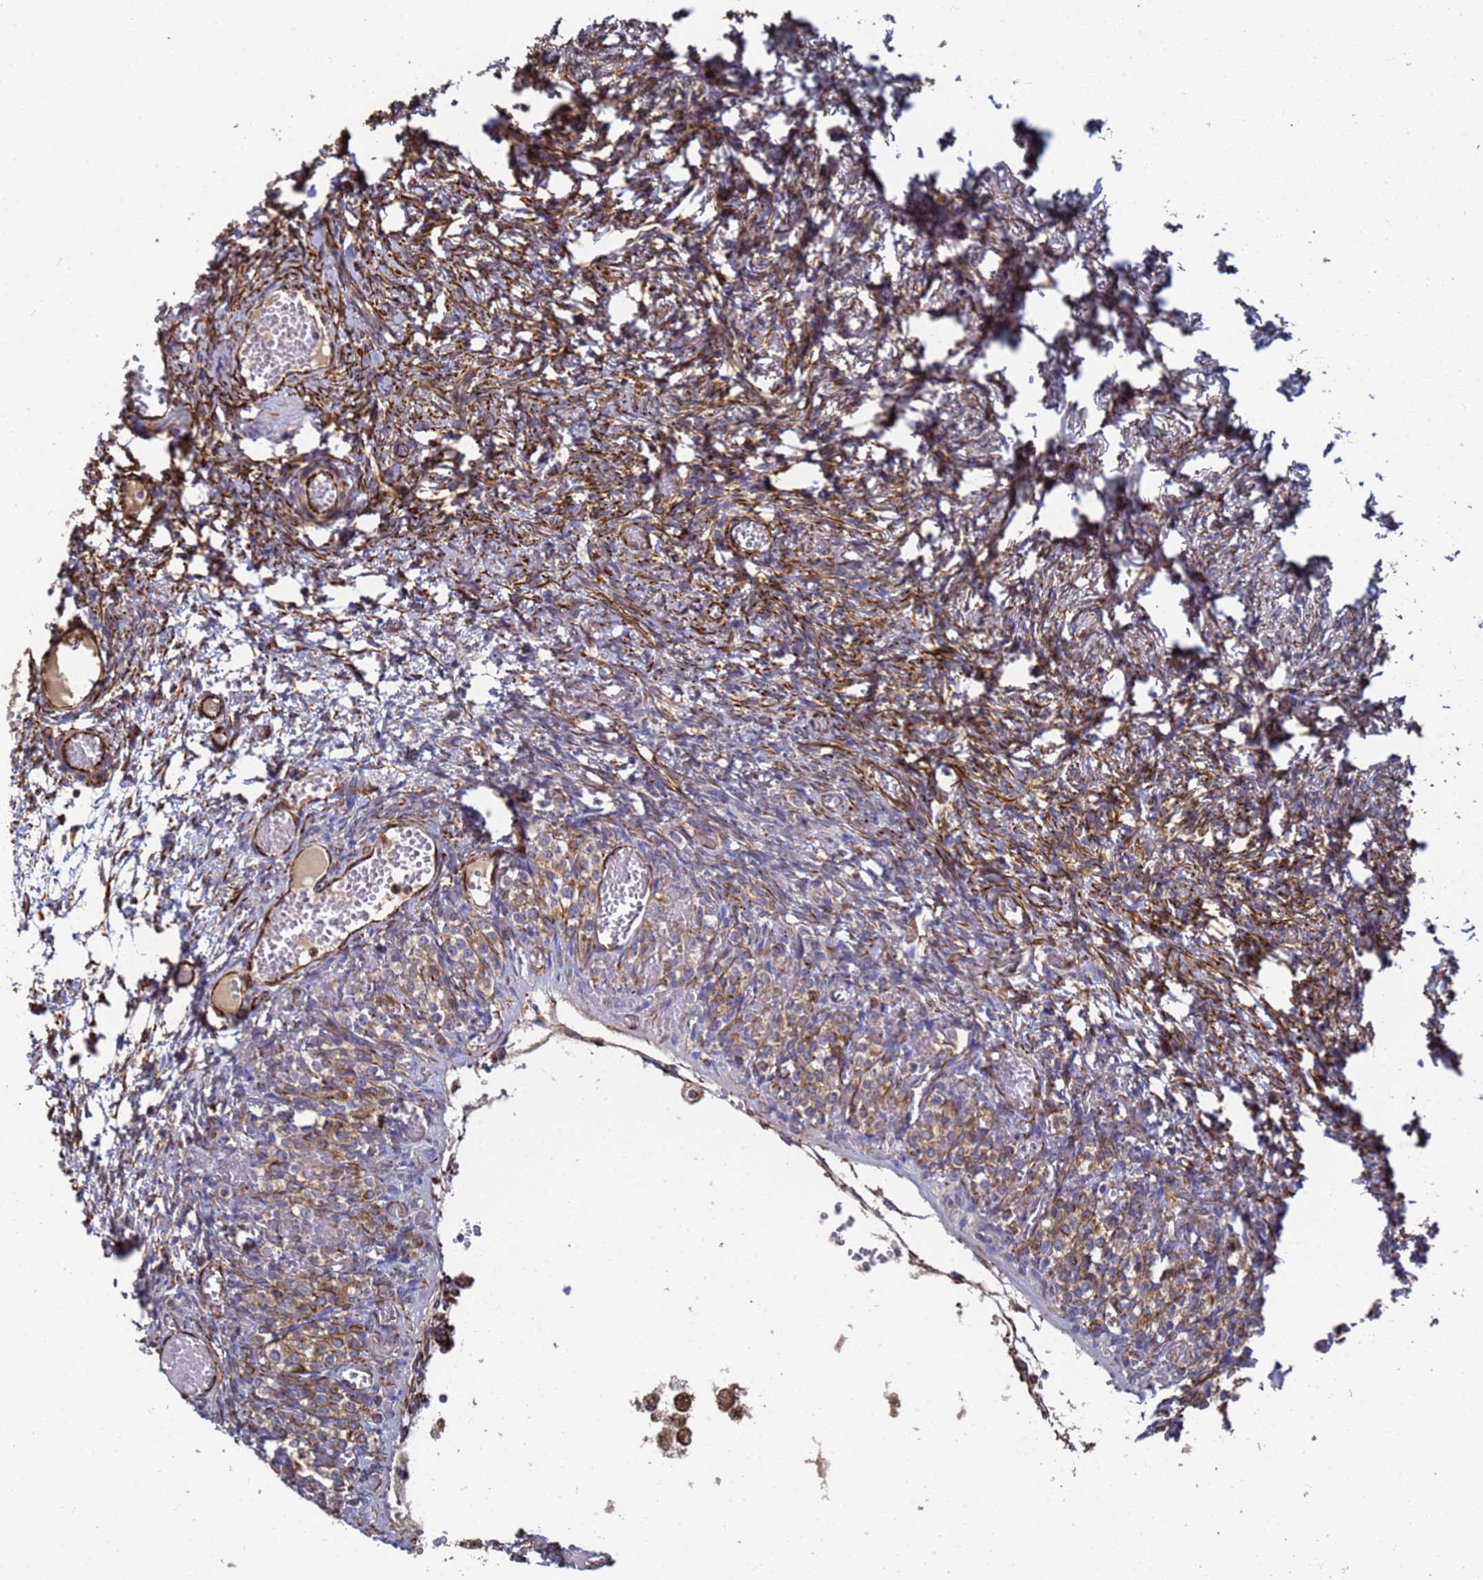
{"staining": {"intensity": "weak", "quantity": "25%-75%", "location": "cytoplasmic/membranous"}, "tissue": "ovary", "cell_type": "Ovarian stroma cells", "image_type": "normal", "snomed": [{"axis": "morphology", "description": "Adenocarcinoma, NOS"}, {"axis": "topography", "description": "Endometrium"}], "caption": "Immunohistochemistry photomicrograph of normal ovary: ovary stained using IHC demonstrates low levels of weak protein expression localized specifically in the cytoplasmic/membranous of ovarian stroma cells, appearing as a cytoplasmic/membranous brown color.", "gene": "SYT13", "patient": {"sex": "female", "age": 32}}